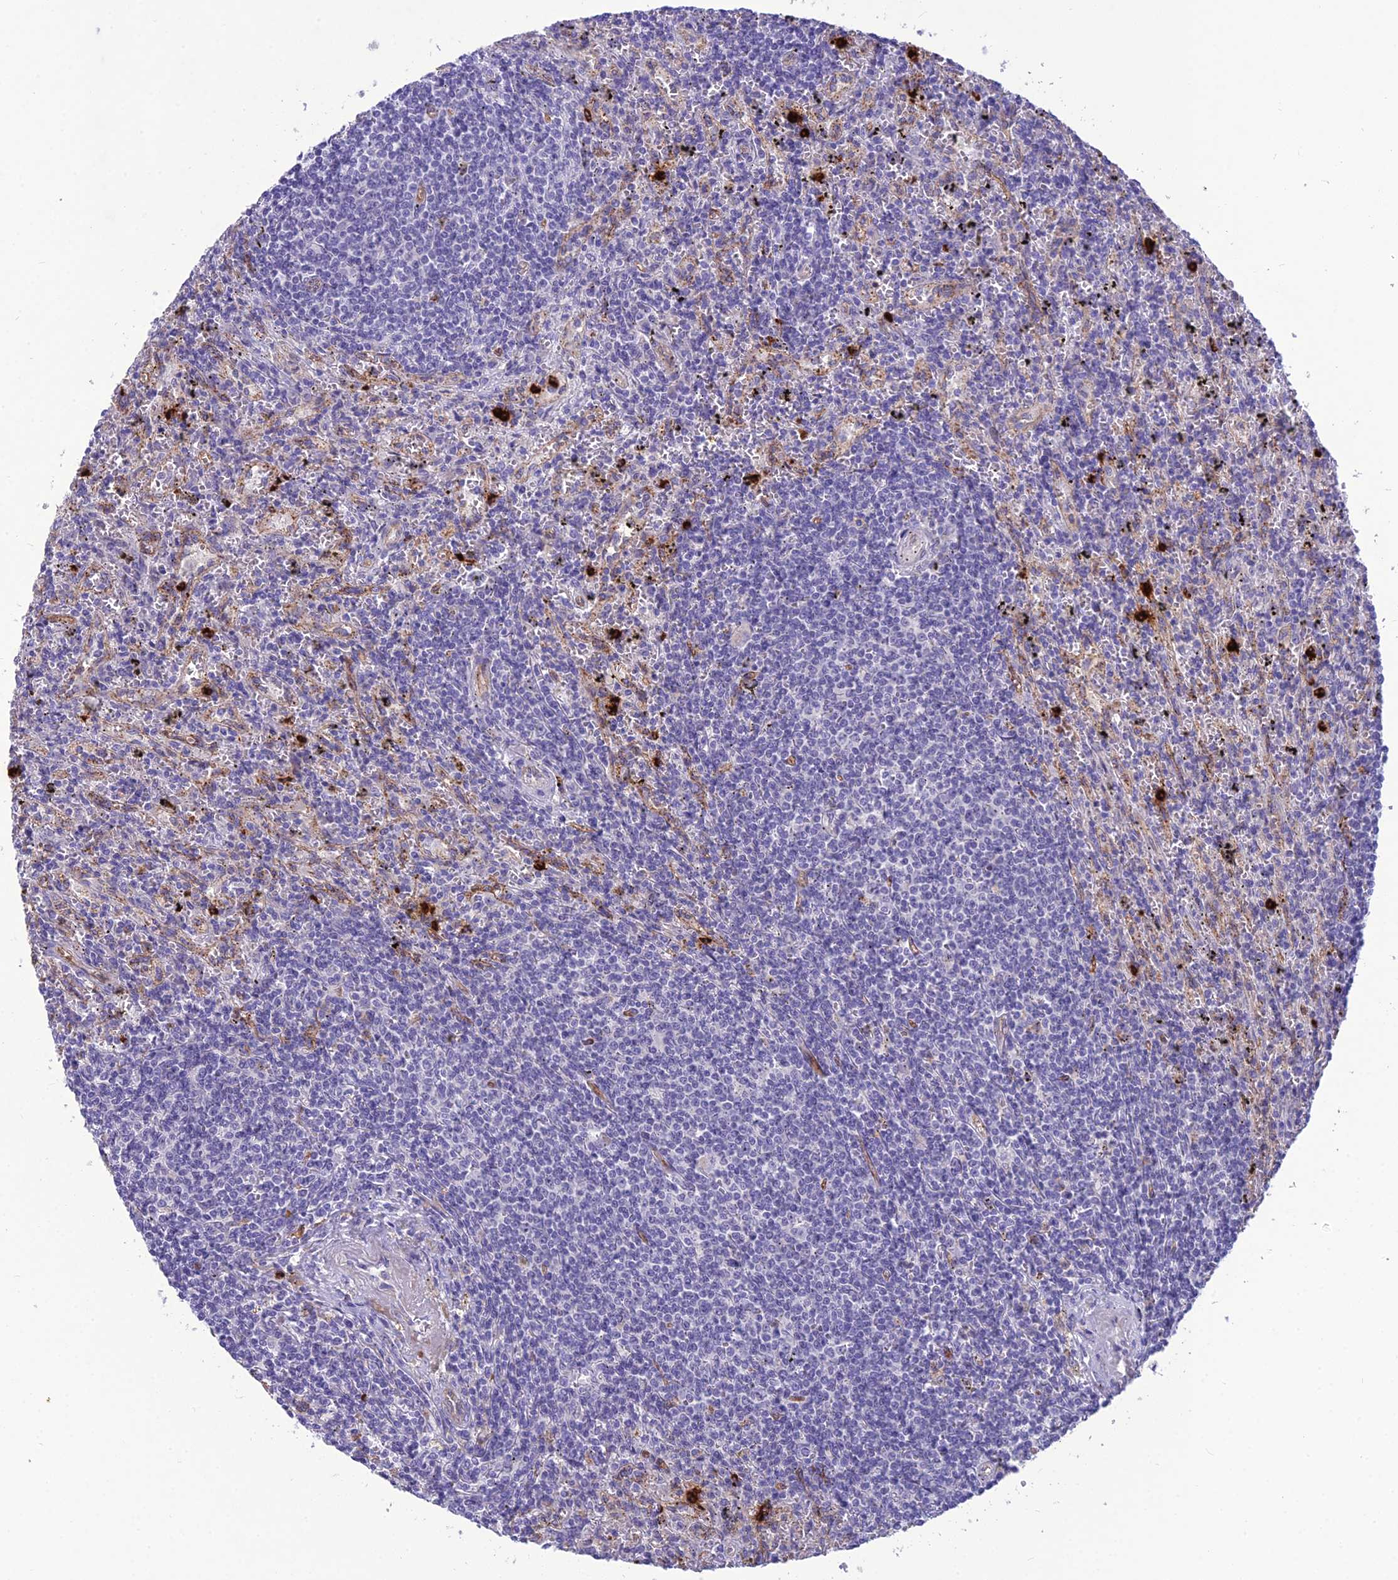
{"staining": {"intensity": "negative", "quantity": "none", "location": "none"}, "tissue": "lymphoma", "cell_type": "Tumor cells", "image_type": "cancer", "snomed": [{"axis": "morphology", "description": "Malignant lymphoma, non-Hodgkin's type, Low grade"}, {"axis": "topography", "description": "Spleen"}], "caption": "Tumor cells show no significant positivity in lymphoma.", "gene": "BBS7", "patient": {"sex": "male", "age": 76}}